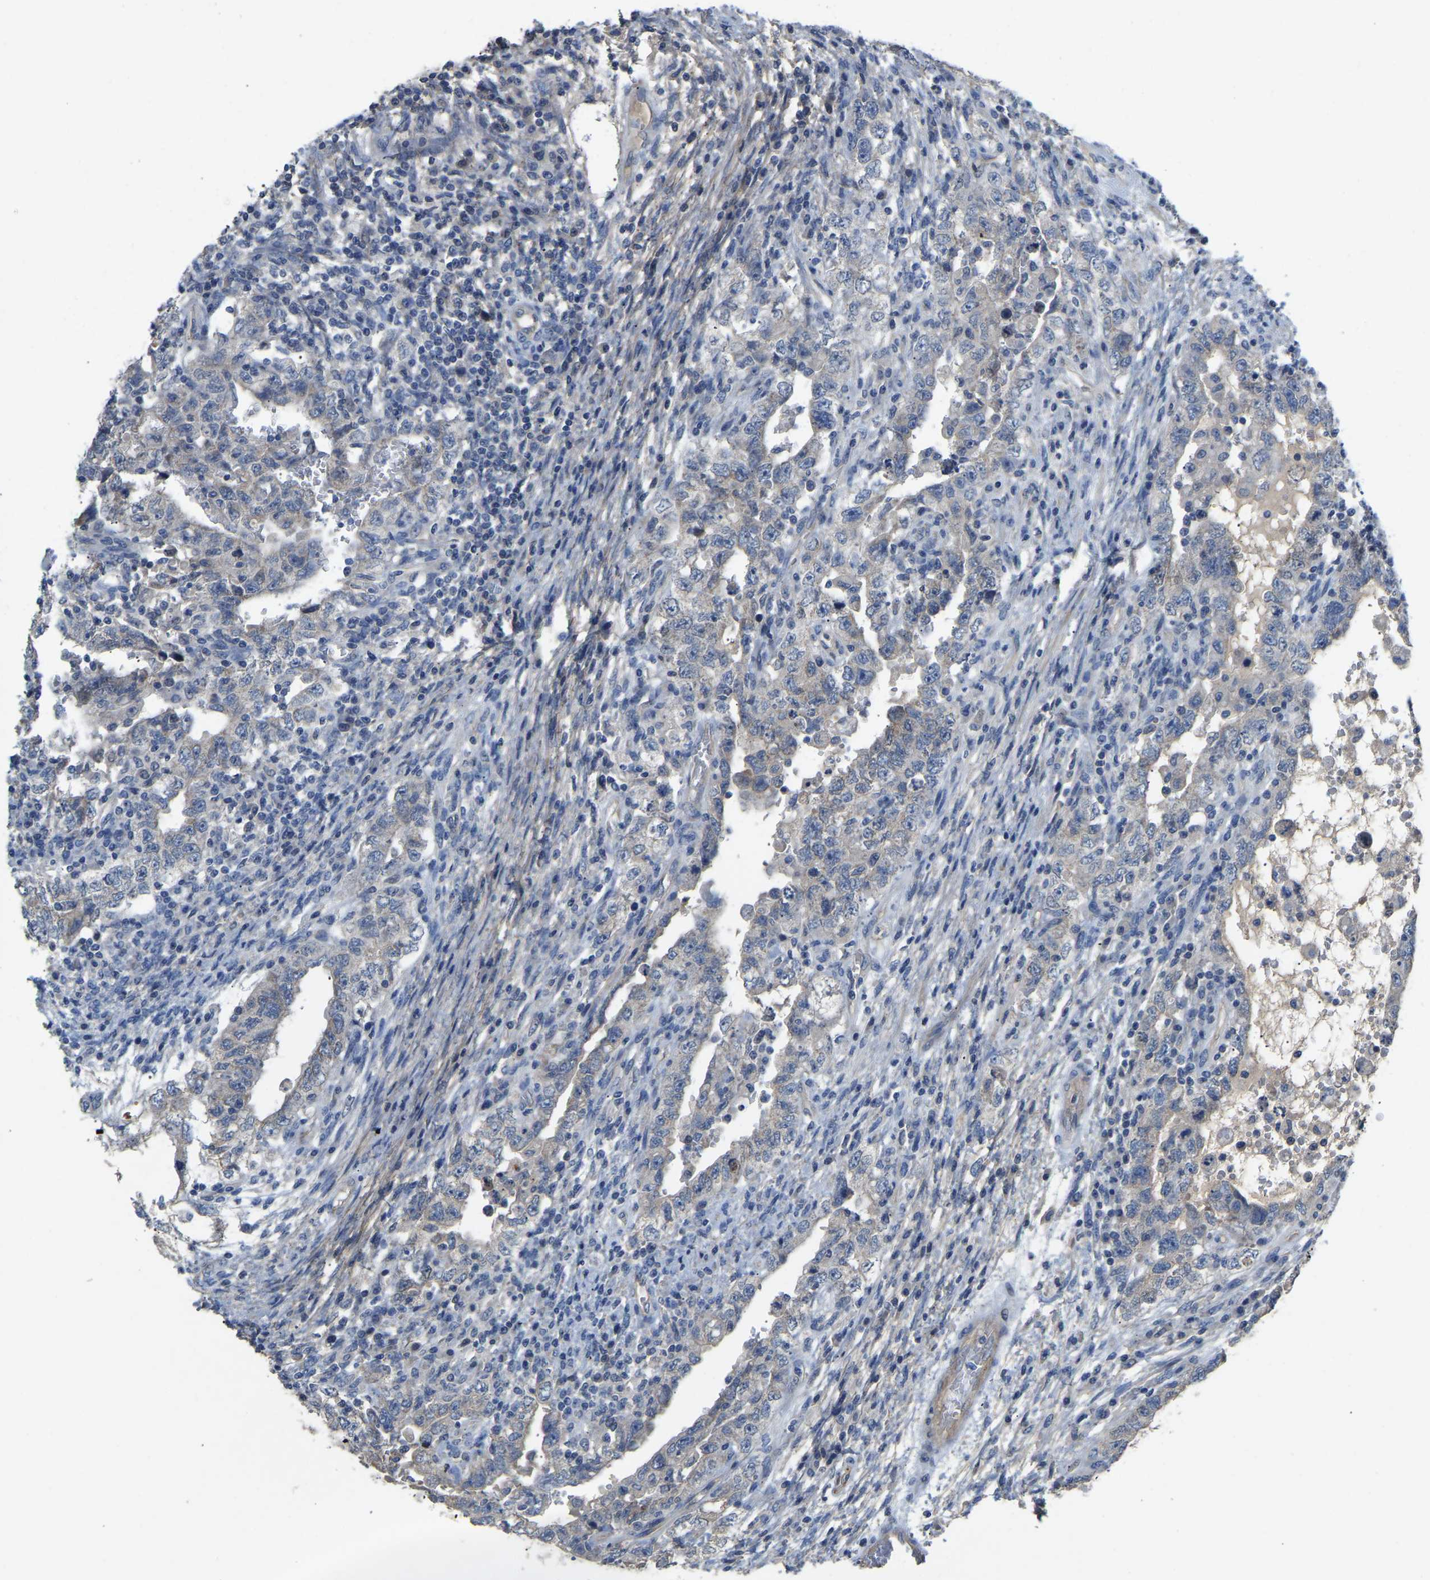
{"staining": {"intensity": "negative", "quantity": "none", "location": "none"}, "tissue": "testis cancer", "cell_type": "Tumor cells", "image_type": "cancer", "snomed": [{"axis": "morphology", "description": "Carcinoma, Embryonal, NOS"}, {"axis": "topography", "description": "Testis"}], "caption": "Micrograph shows no significant protein staining in tumor cells of testis cancer (embryonal carcinoma).", "gene": "HIGD2B", "patient": {"sex": "male", "age": 26}}